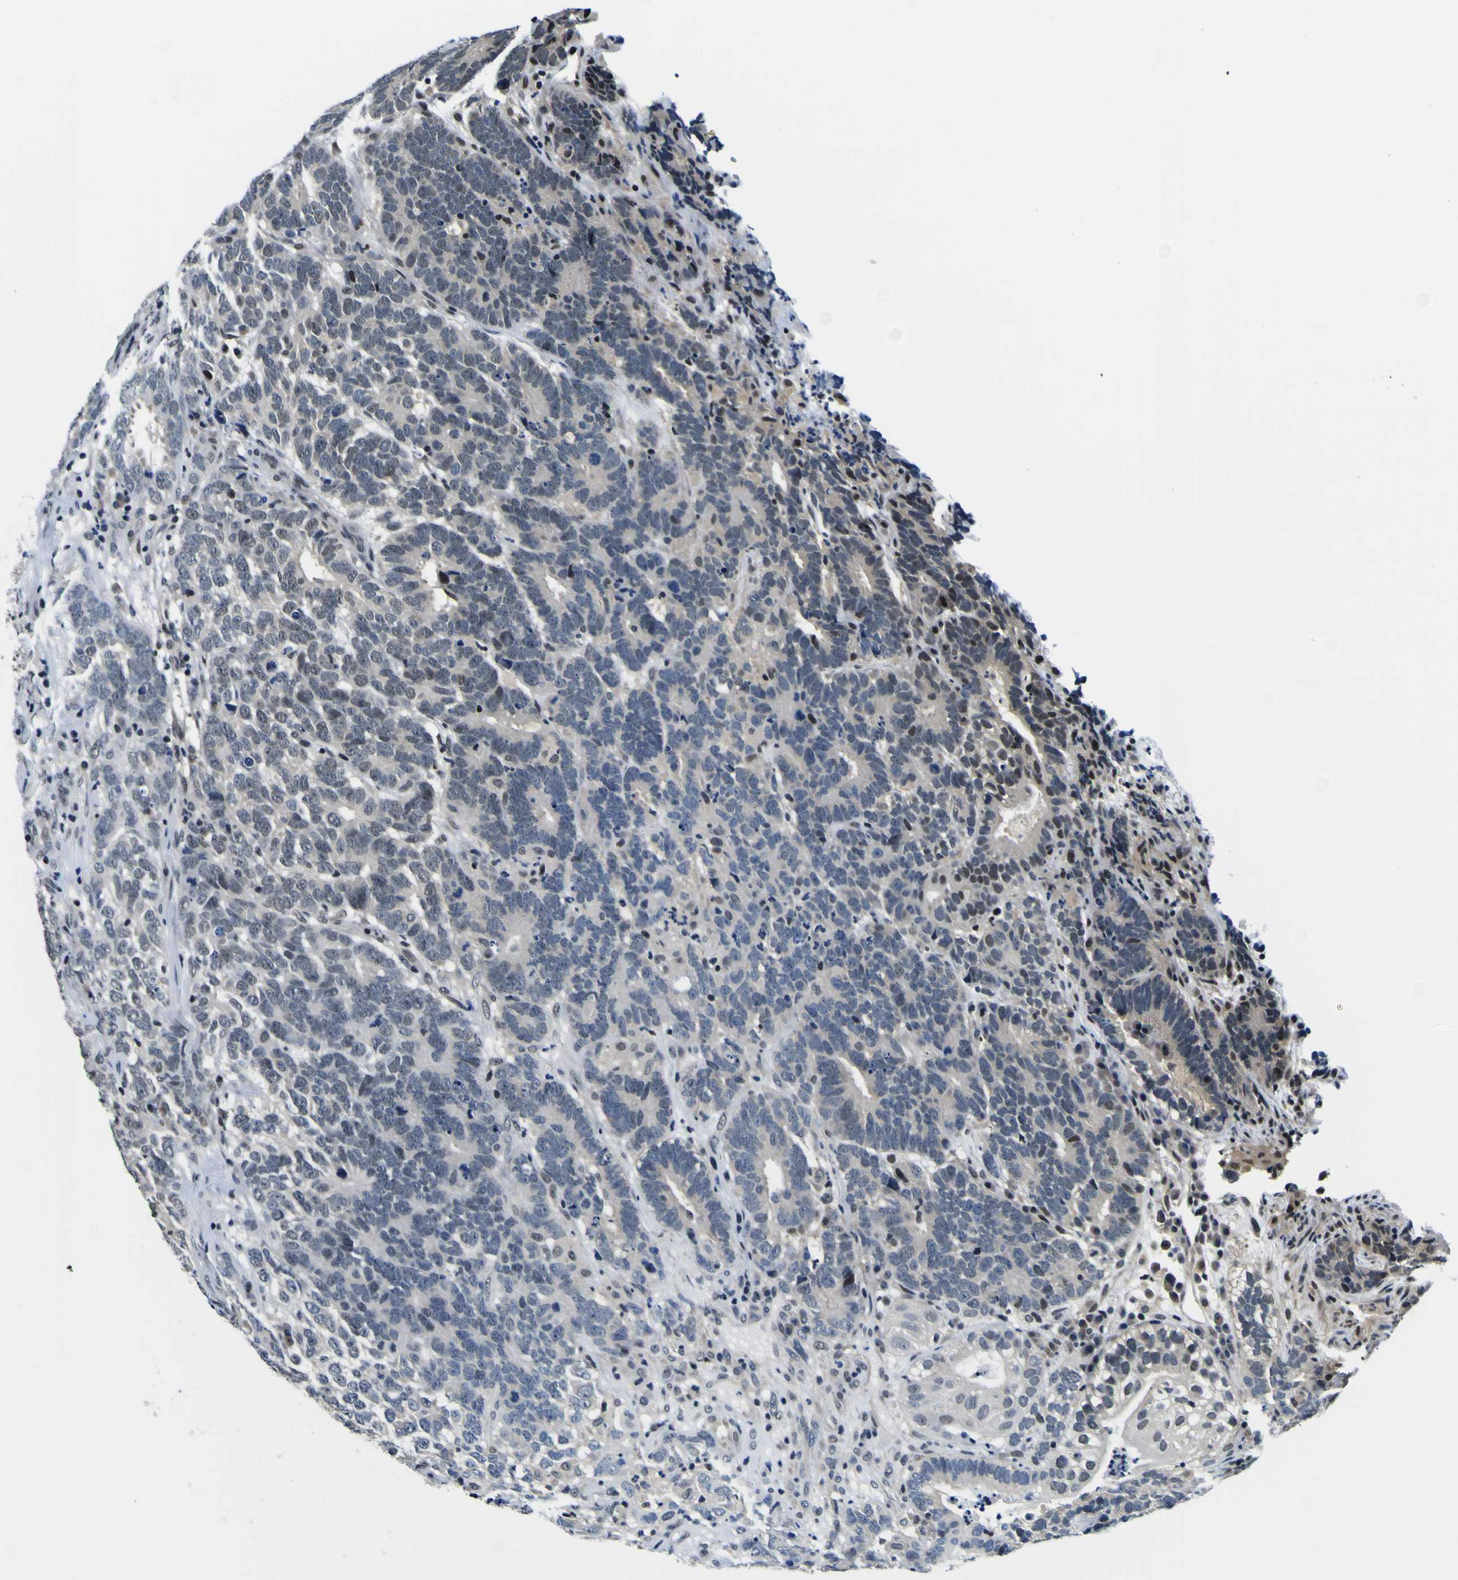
{"staining": {"intensity": "weak", "quantity": "25%-75%", "location": "nuclear"}, "tissue": "testis cancer", "cell_type": "Tumor cells", "image_type": "cancer", "snomed": [{"axis": "morphology", "description": "Carcinoma, Embryonal, NOS"}, {"axis": "topography", "description": "Testis"}], "caption": "The immunohistochemical stain highlights weak nuclear positivity in tumor cells of embryonal carcinoma (testis) tissue.", "gene": "SP1", "patient": {"sex": "male", "age": 26}}